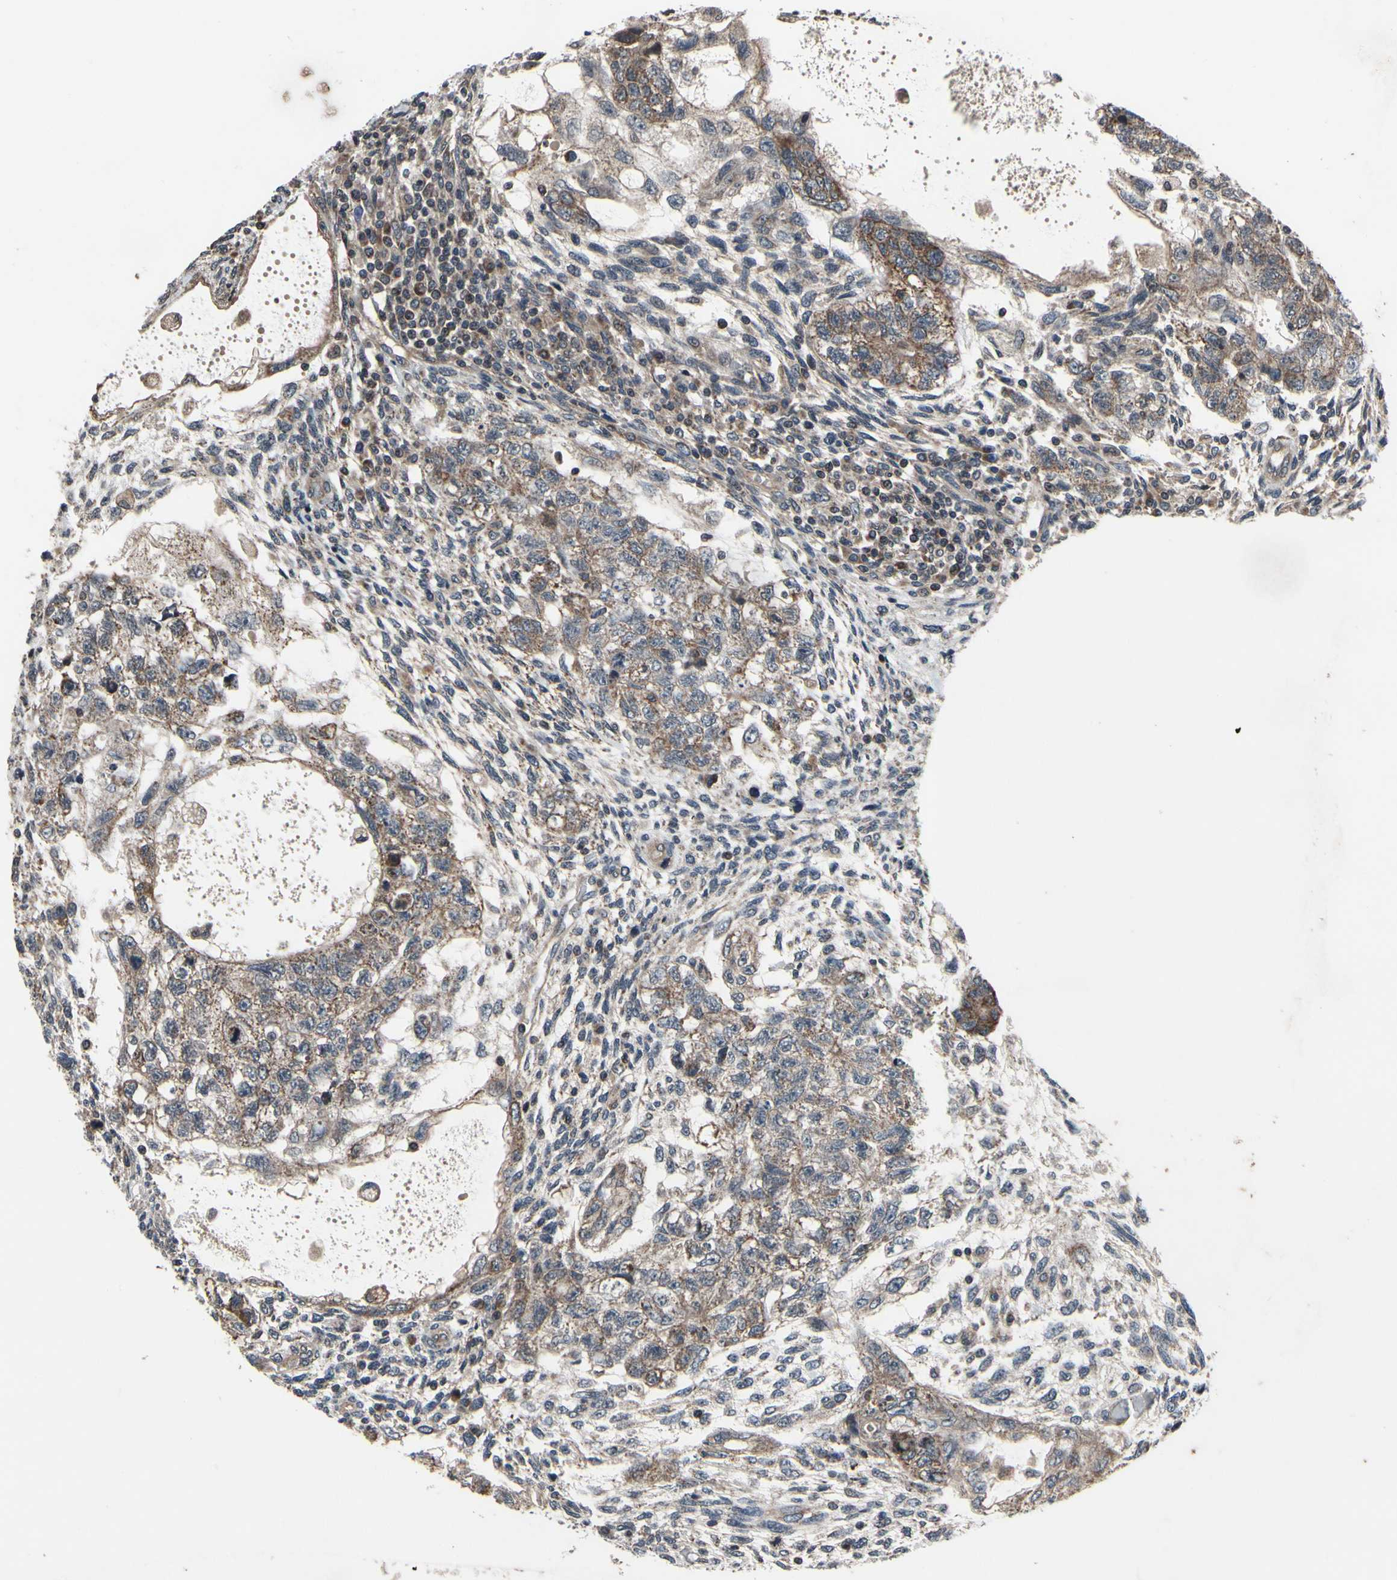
{"staining": {"intensity": "moderate", "quantity": "25%-75%", "location": "cytoplasmic/membranous"}, "tissue": "testis cancer", "cell_type": "Tumor cells", "image_type": "cancer", "snomed": [{"axis": "morphology", "description": "Normal tissue, NOS"}, {"axis": "morphology", "description": "Carcinoma, Embryonal, NOS"}, {"axis": "topography", "description": "Testis"}], "caption": "A brown stain highlights moderate cytoplasmic/membranous staining of a protein in embryonal carcinoma (testis) tumor cells.", "gene": "MBTPS2", "patient": {"sex": "male", "age": 36}}